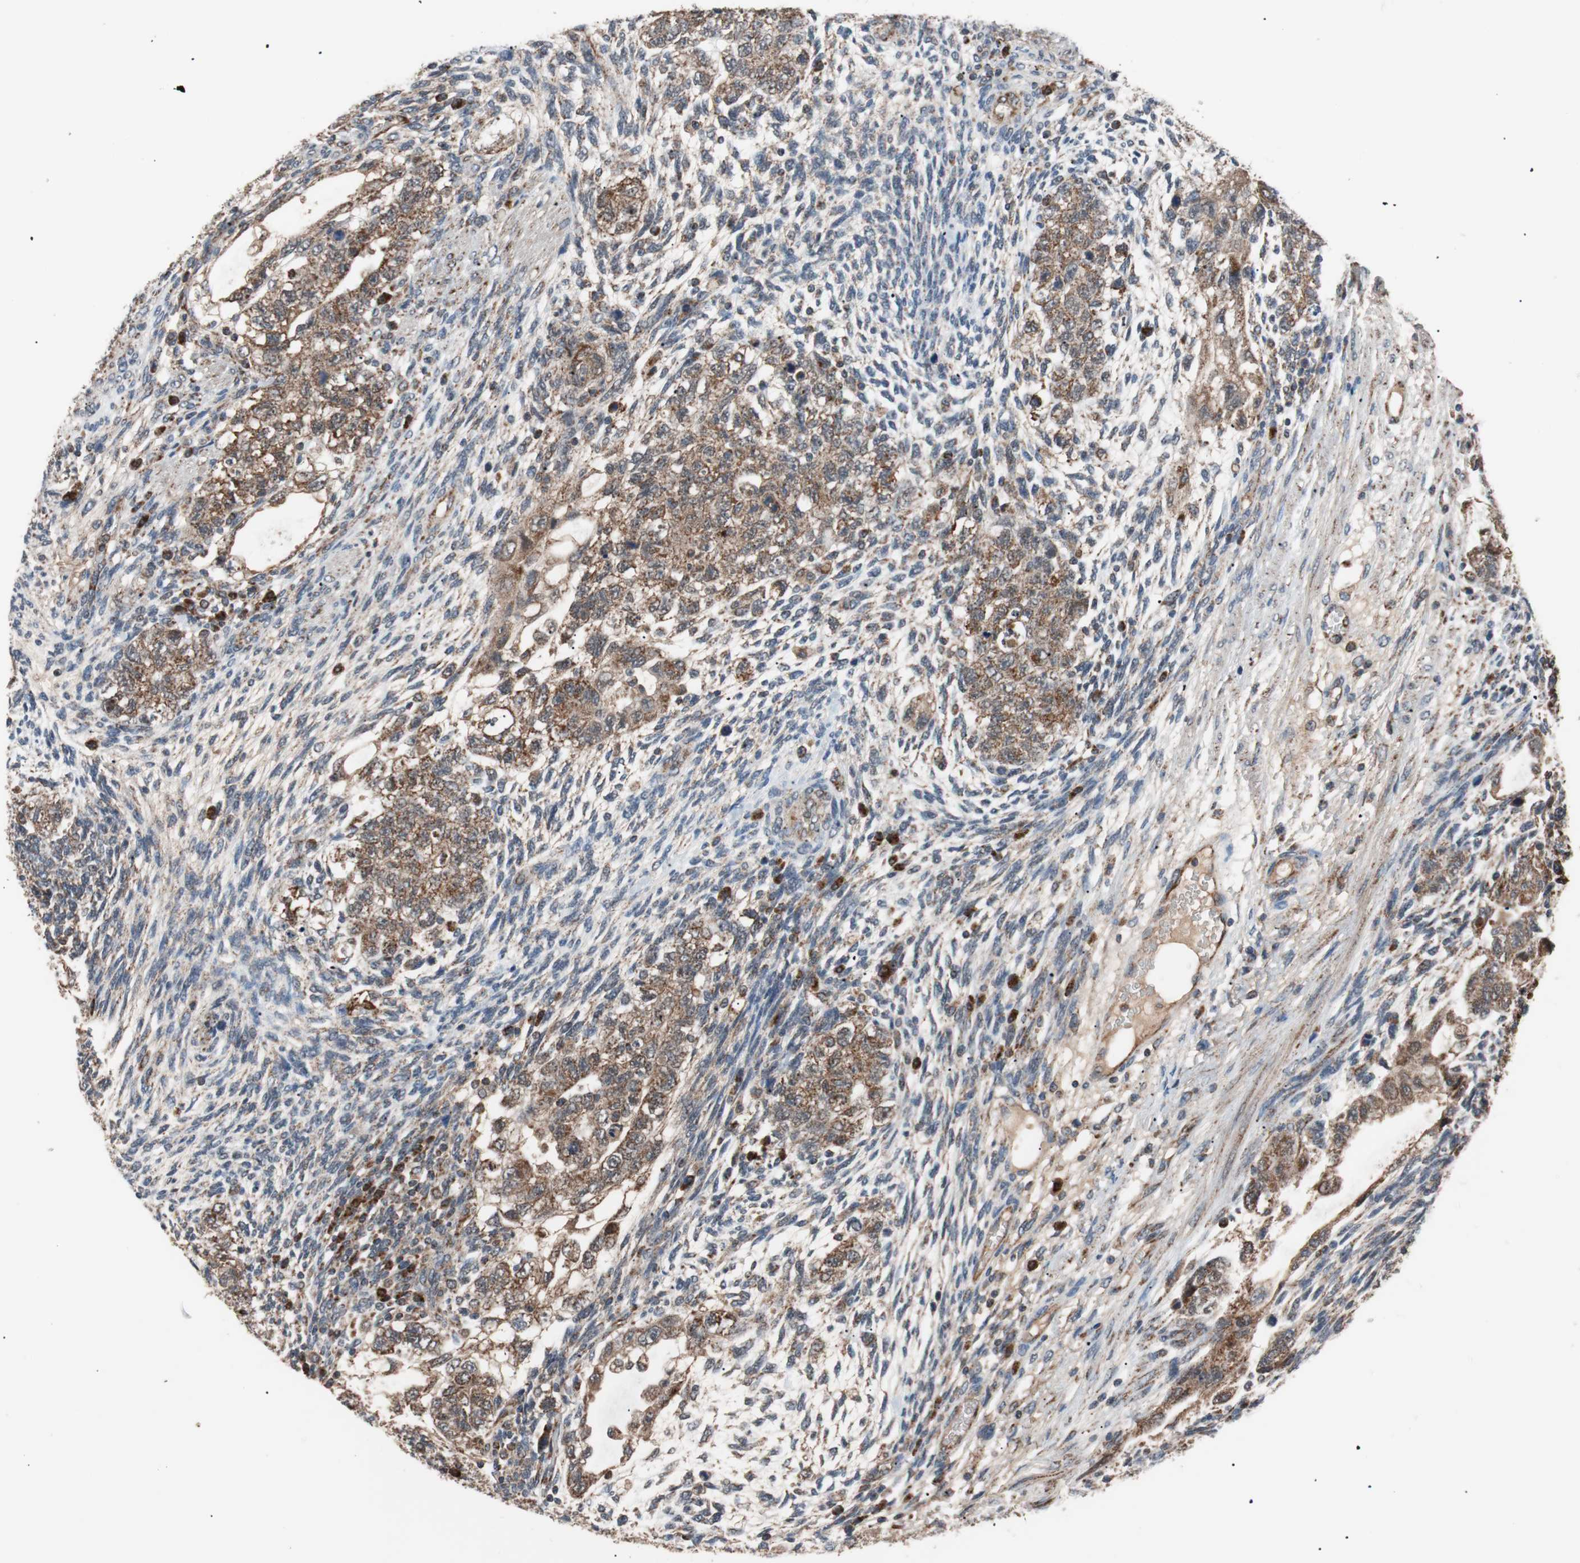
{"staining": {"intensity": "strong", "quantity": ">75%", "location": "cytoplasmic/membranous"}, "tissue": "testis cancer", "cell_type": "Tumor cells", "image_type": "cancer", "snomed": [{"axis": "morphology", "description": "Normal tissue, NOS"}, {"axis": "morphology", "description": "Carcinoma, Embryonal, NOS"}, {"axis": "topography", "description": "Testis"}], "caption": "This photomicrograph shows immunohistochemistry (IHC) staining of embryonal carcinoma (testis), with high strong cytoplasmic/membranous staining in approximately >75% of tumor cells.", "gene": "PITRM1", "patient": {"sex": "male", "age": 36}}